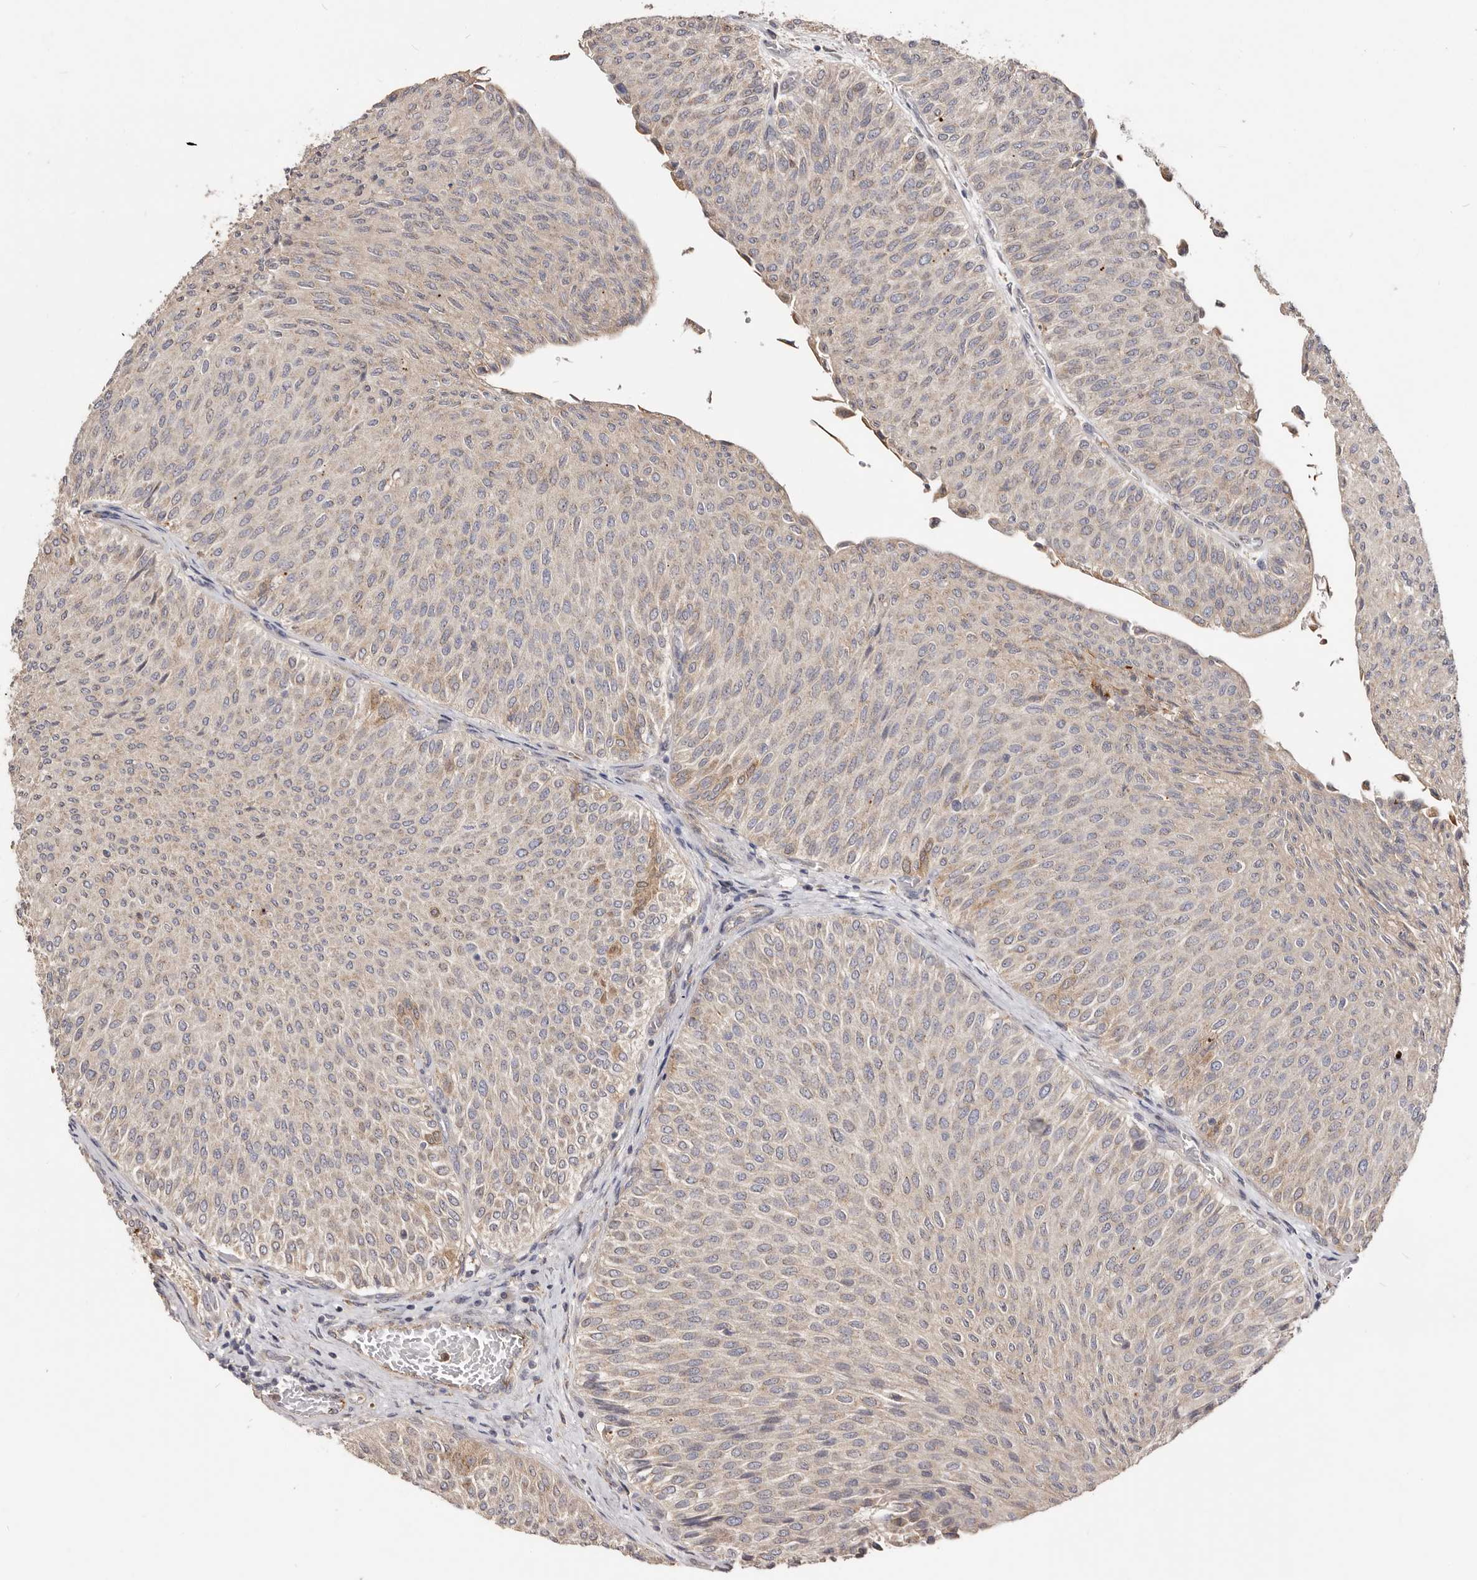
{"staining": {"intensity": "moderate", "quantity": "<25%", "location": "cytoplasmic/membranous"}, "tissue": "urothelial cancer", "cell_type": "Tumor cells", "image_type": "cancer", "snomed": [{"axis": "morphology", "description": "Urothelial carcinoma, Low grade"}, {"axis": "topography", "description": "Urinary bladder"}], "caption": "DAB (3,3'-diaminobenzidine) immunohistochemical staining of human urothelial cancer exhibits moderate cytoplasmic/membranous protein positivity in about <25% of tumor cells.", "gene": "LRRC25", "patient": {"sex": "male", "age": 78}}